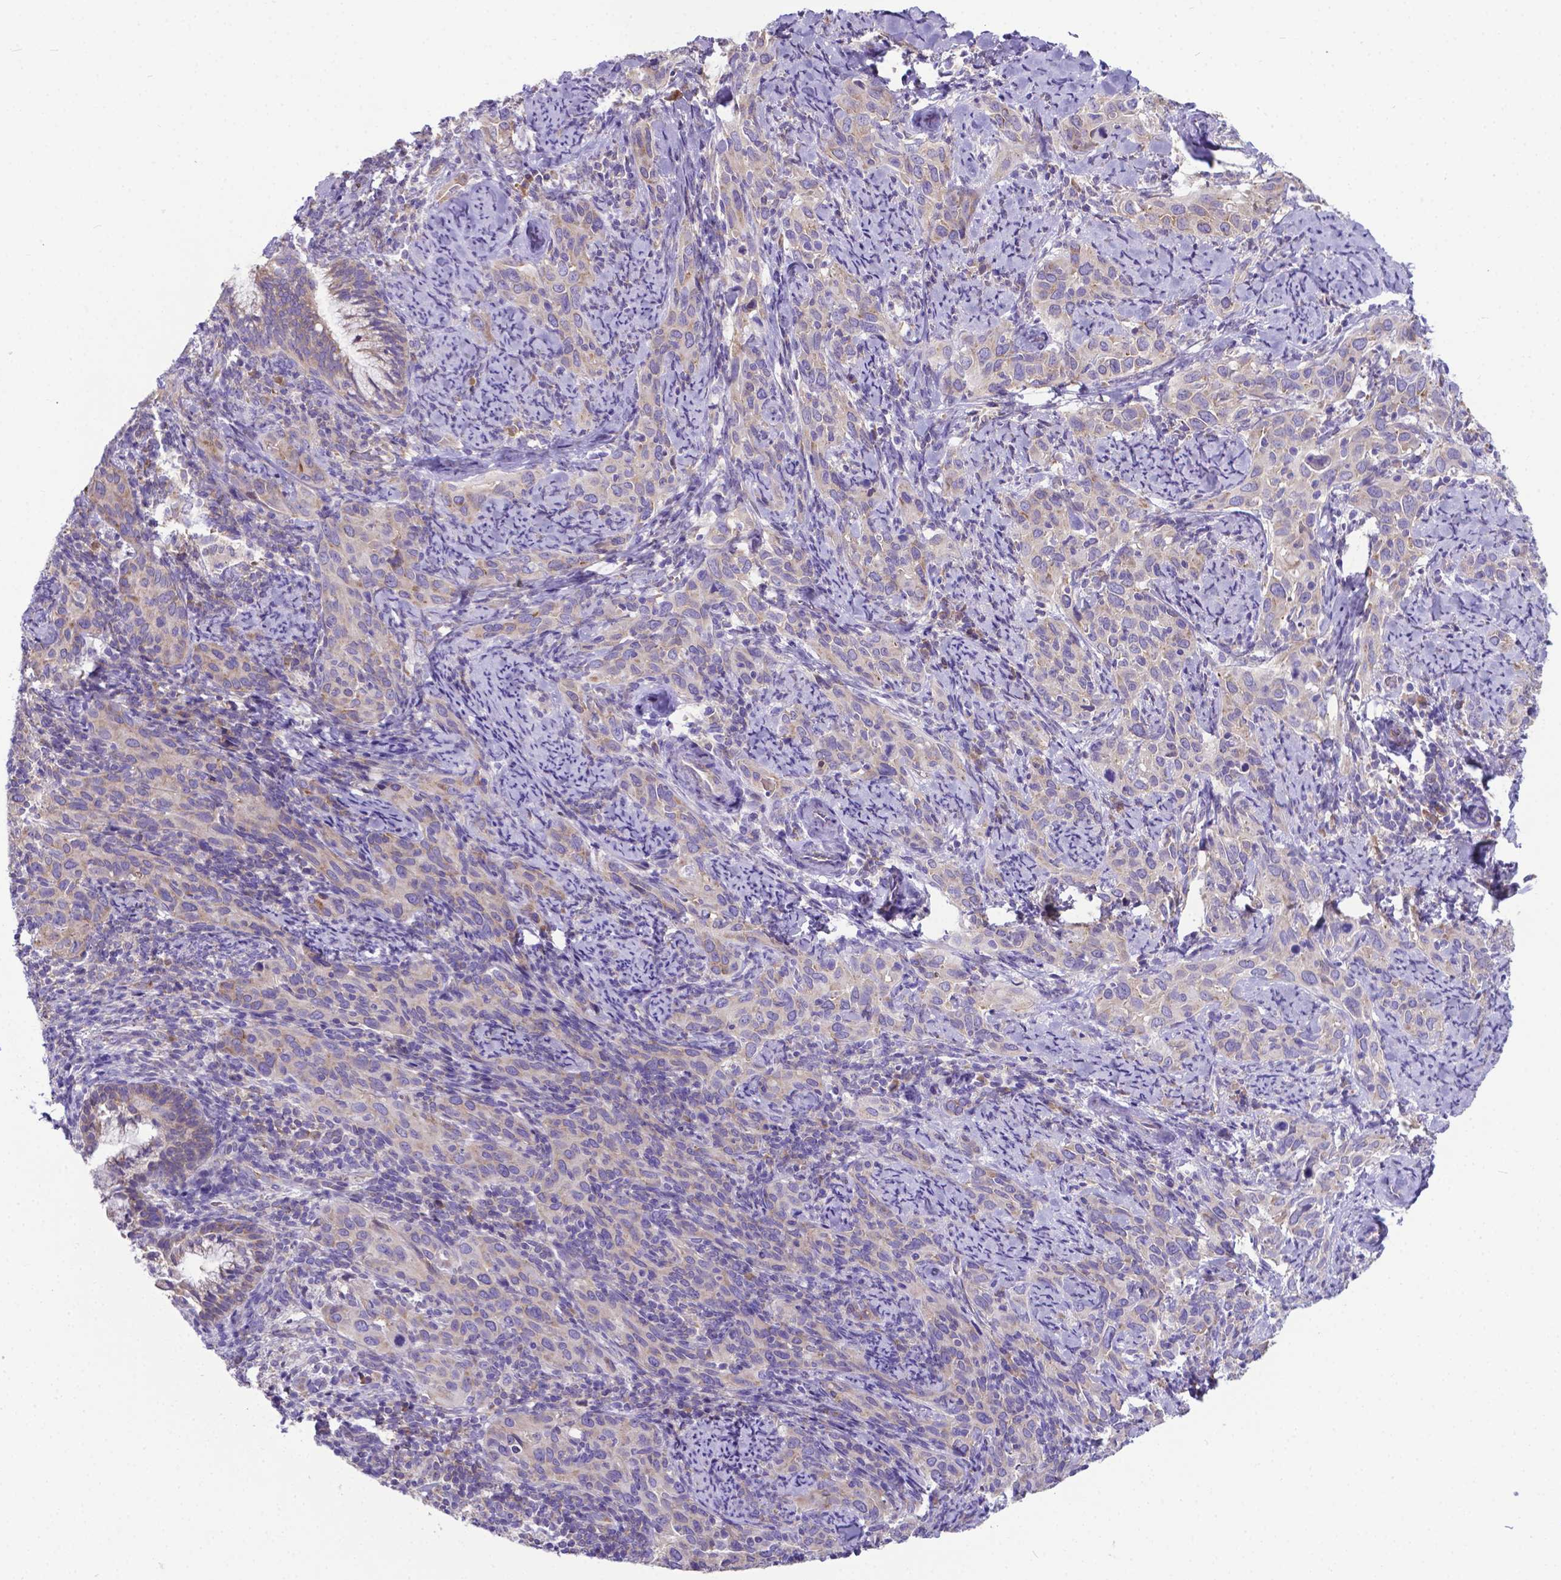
{"staining": {"intensity": "weak", "quantity": ">75%", "location": "cytoplasmic/membranous"}, "tissue": "cervical cancer", "cell_type": "Tumor cells", "image_type": "cancer", "snomed": [{"axis": "morphology", "description": "Squamous cell carcinoma, NOS"}, {"axis": "topography", "description": "Cervix"}], "caption": "Weak cytoplasmic/membranous expression for a protein is present in about >75% of tumor cells of cervical cancer using immunohistochemistry (IHC).", "gene": "RPL6", "patient": {"sex": "female", "age": 51}}